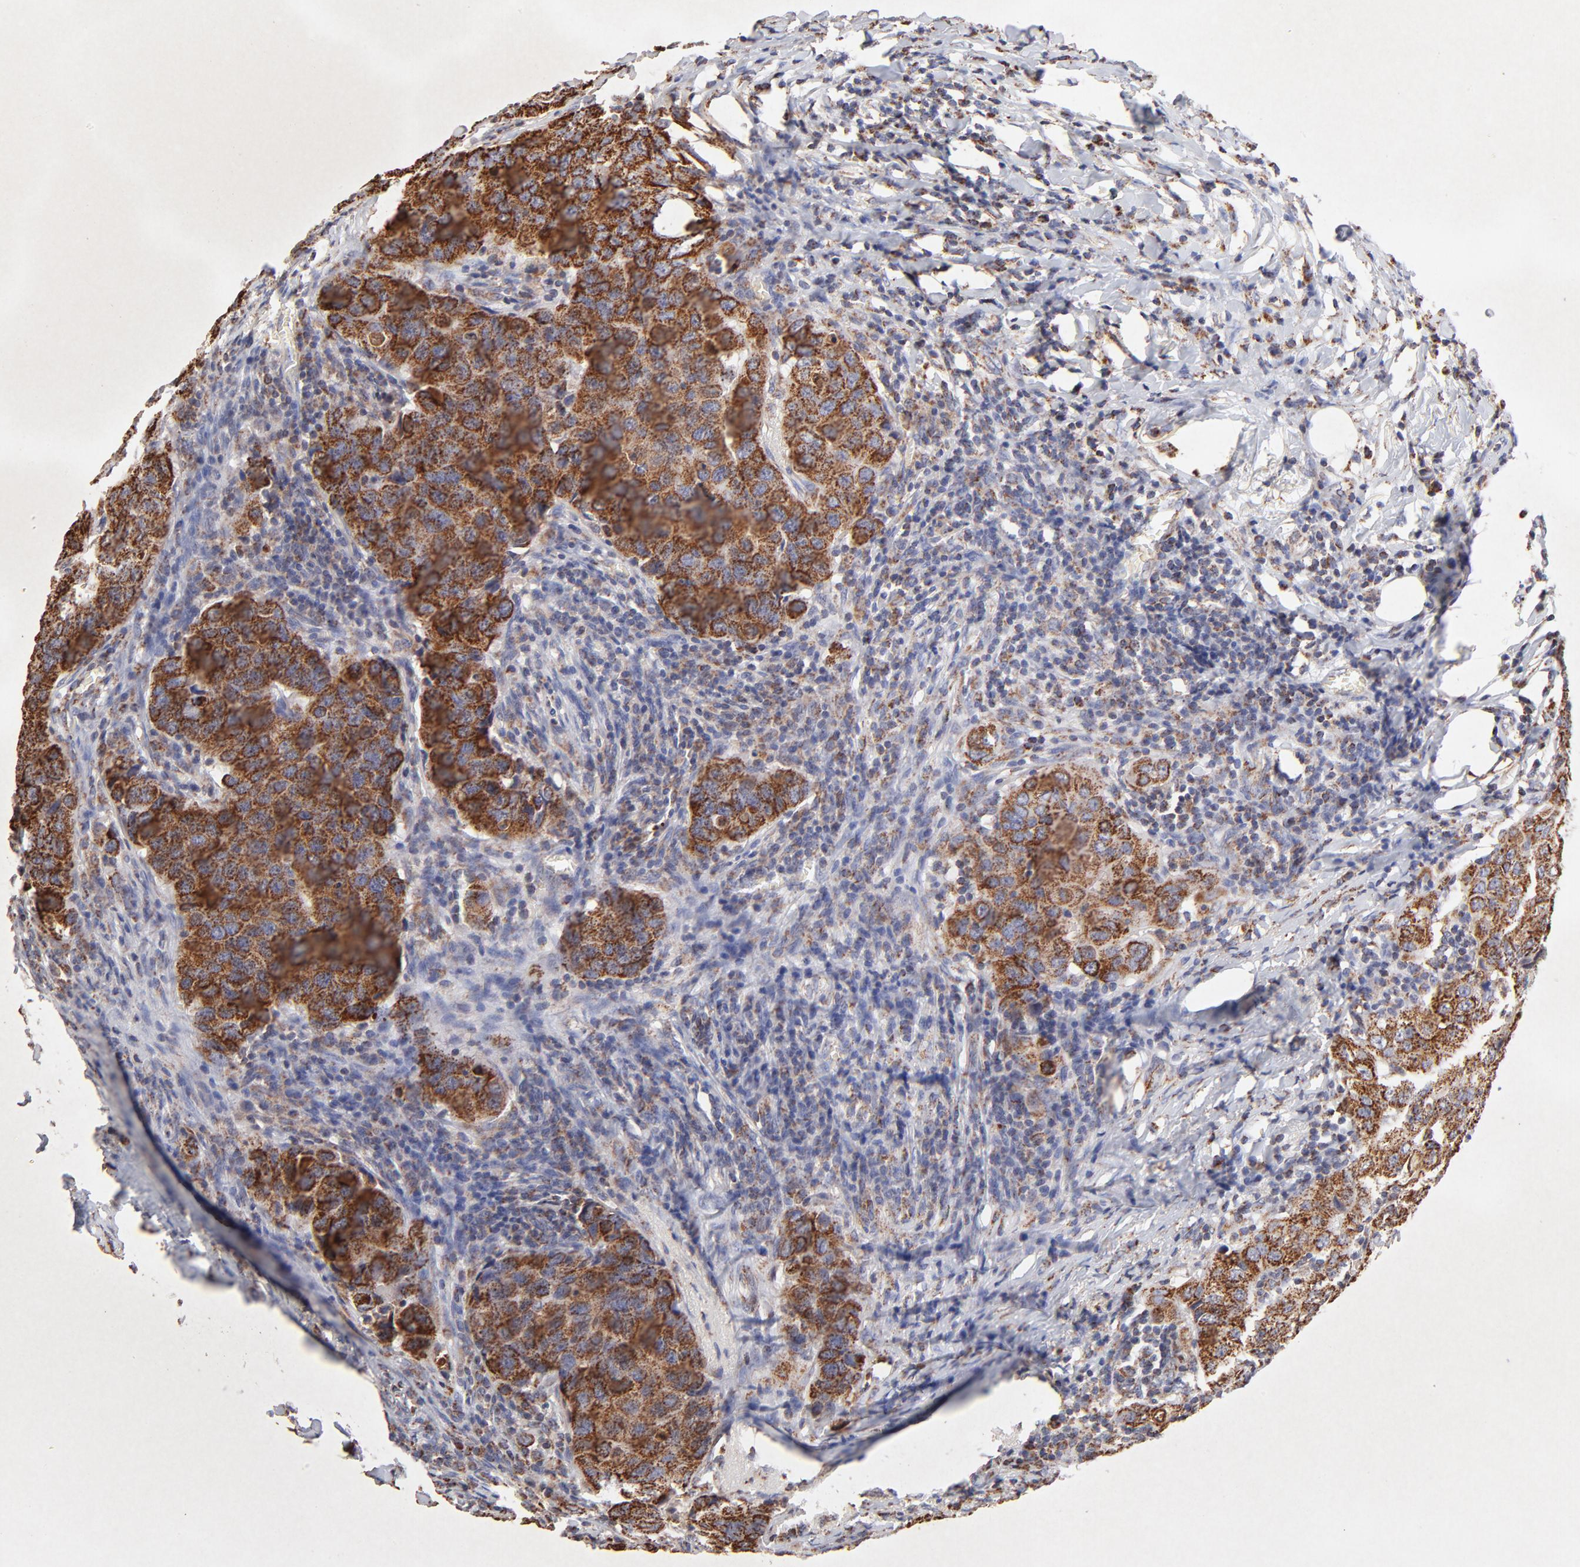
{"staining": {"intensity": "strong", "quantity": ">75%", "location": "cytoplasmic/membranous"}, "tissue": "breast cancer", "cell_type": "Tumor cells", "image_type": "cancer", "snomed": [{"axis": "morphology", "description": "Duct carcinoma"}, {"axis": "topography", "description": "Breast"}], "caption": "Protein expression analysis of human breast invasive ductal carcinoma reveals strong cytoplasmic/membranous positivity in approximately >75% of tumor cells.", "gene": "SSBP1", "patient": {"sex": "female", "age": 54}}